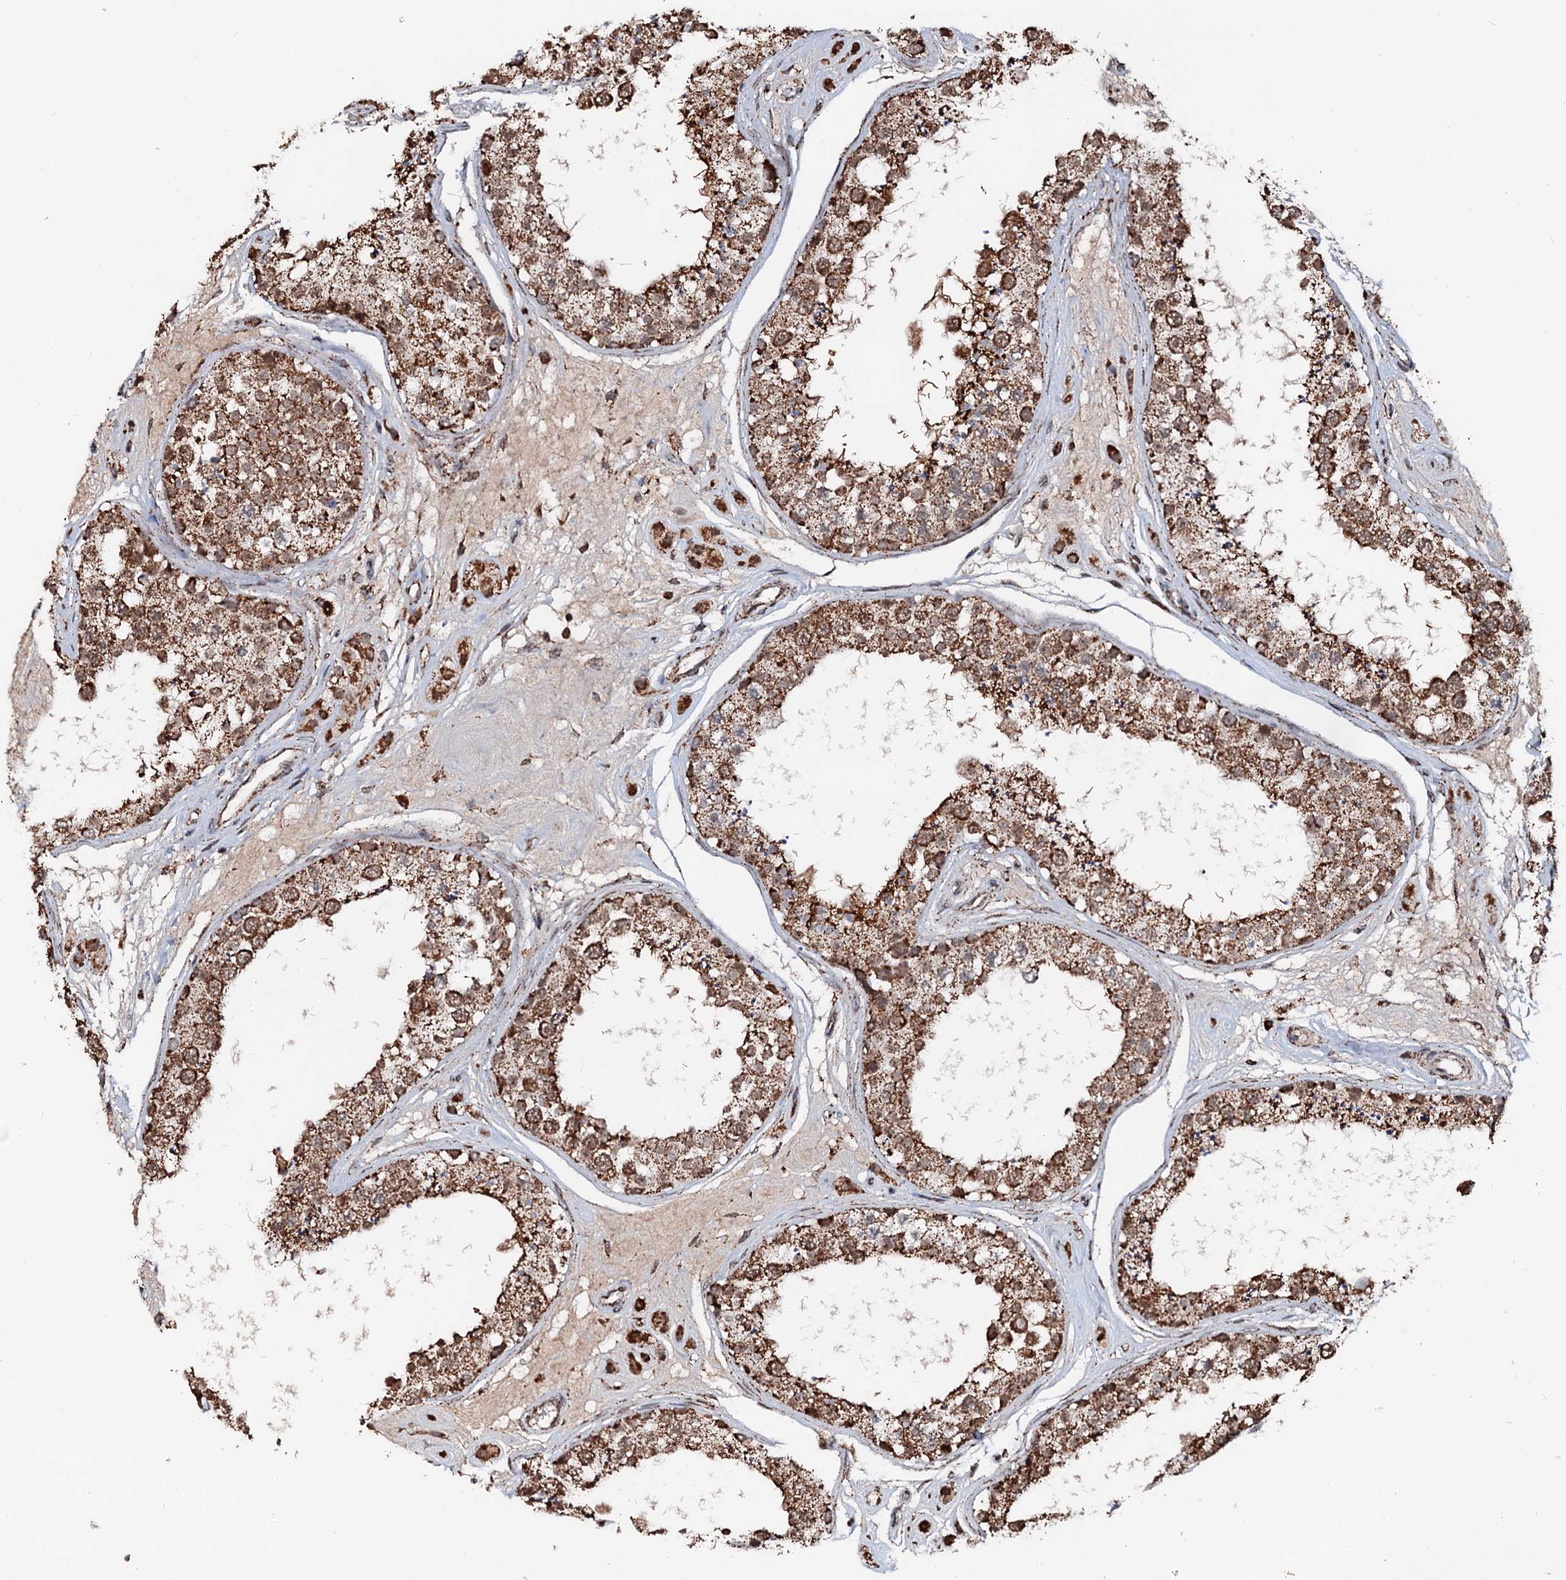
{"staining": {"intensity": "strong", "quantity": ">75%", "location": "cytoplasmic/membranous"}, "tissue": "testis", "cell_type": "Cells in seminiferous ducts", "image_type": "normal", "snomed": [{"axis": "morphology", "description": "Normal tissue, NOS"}, {"axis": "topography", "description": "Testis"}], "caption": "Immunohistochemistry image of normal testis stained for a protein (brown), which demonstrates high levels of strong cytoplasmic/membranous positivity in approximately >75% of cells in seminiferous ducts.", "gene": "SECISBP2L", "patient": {"sex": "male", "age": 25}}